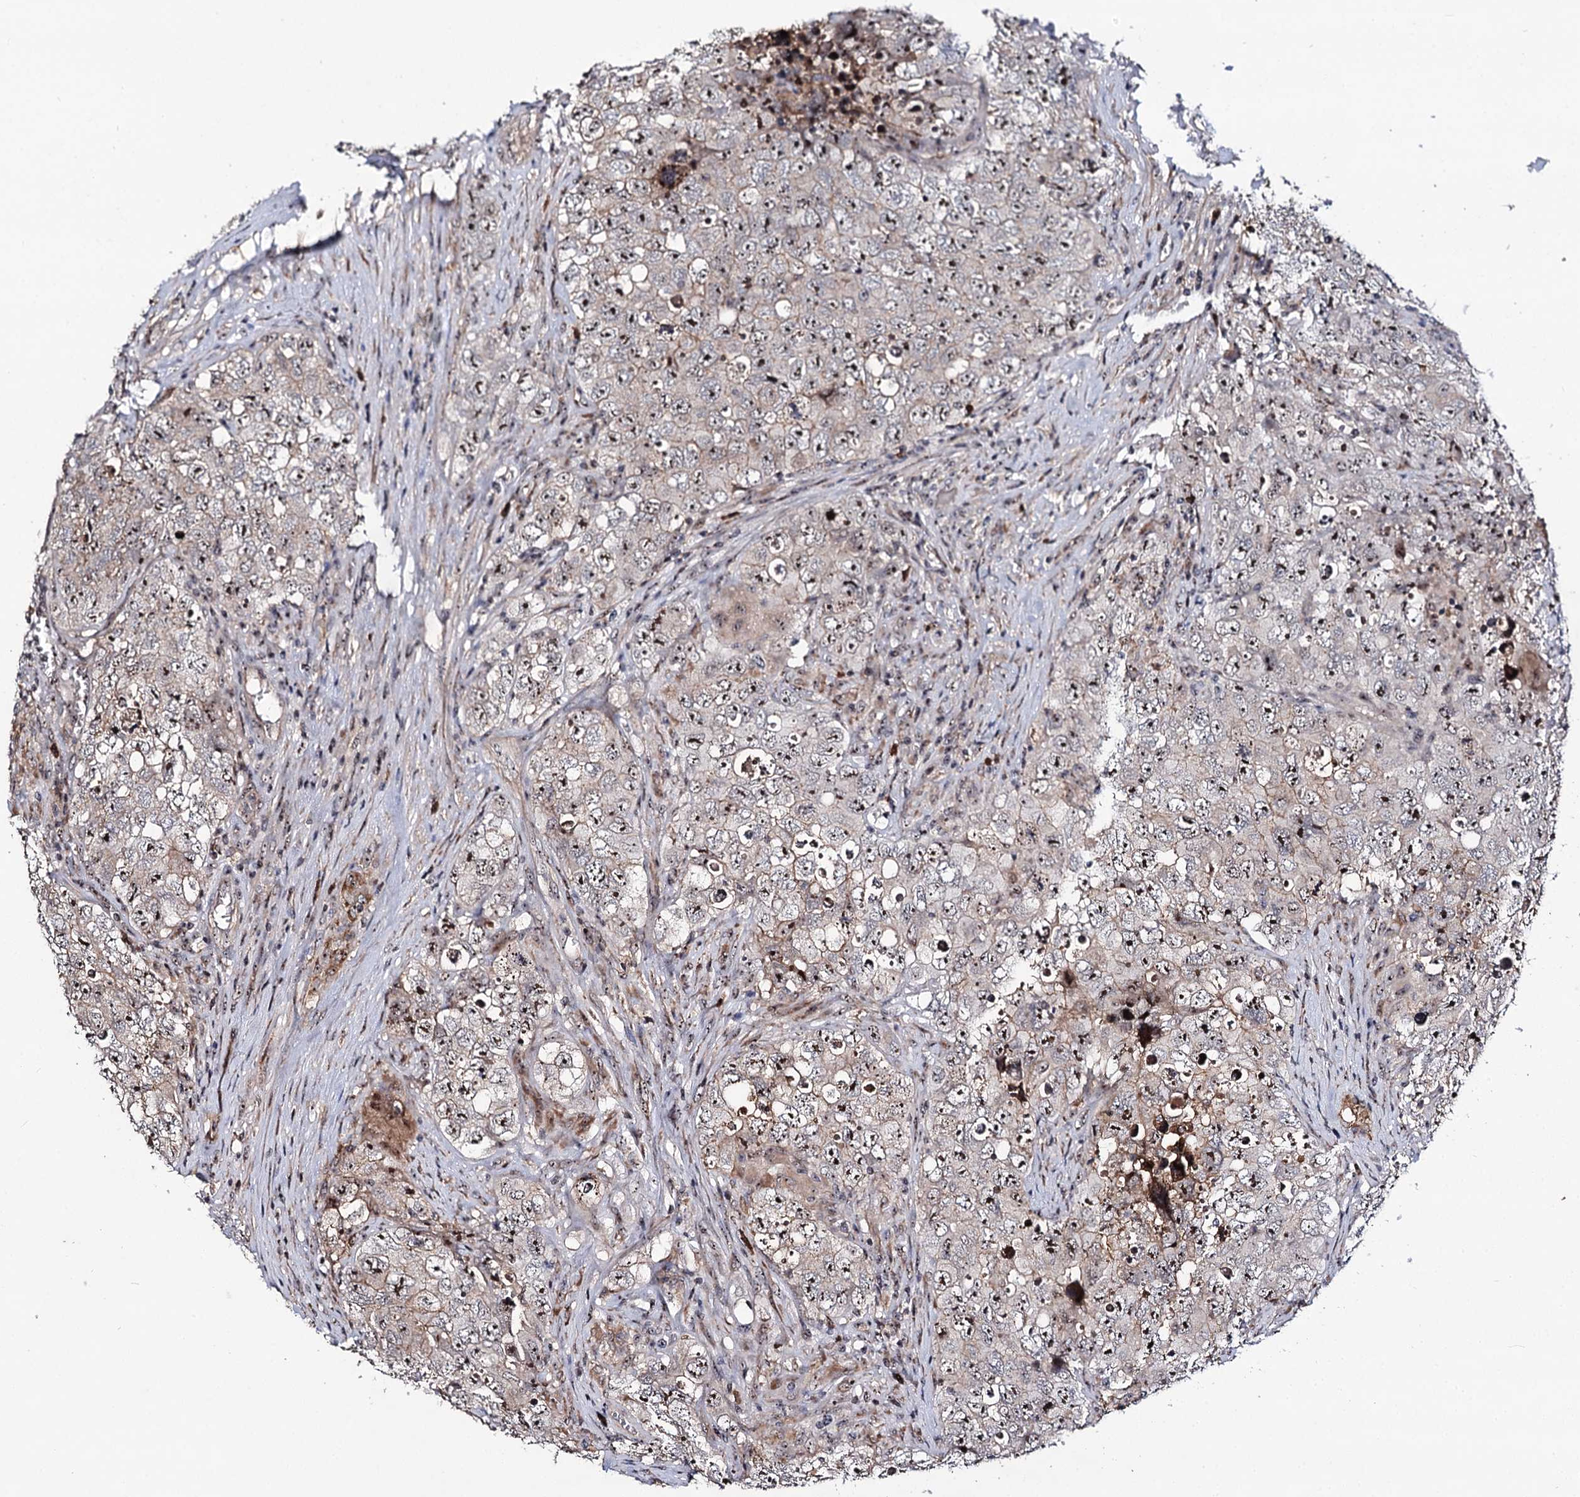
{"staining": {"intensity": "moderate", "quantity": "25%-75%", "location": "nuclear"}, "tissue": "testis cancer", "cell_type": "Tumor cells", "image_type": "cancer", "snomed": [{"axis": "morphology", "description": "Seminoma, NOS"}, {"axis": "morphology", "description": "Carcinoma, Embryonal, NOS"}, {"axis": "topography", "description": "Testis"}], "caption": "Approximately 25%-75% of tumor cells in testis cancer show moderate nuclear protein positivity as visualized by brown immunohistochemical staining.", "gene": "SUPT20H", "patient": {"sex": "male", "age": 43}}